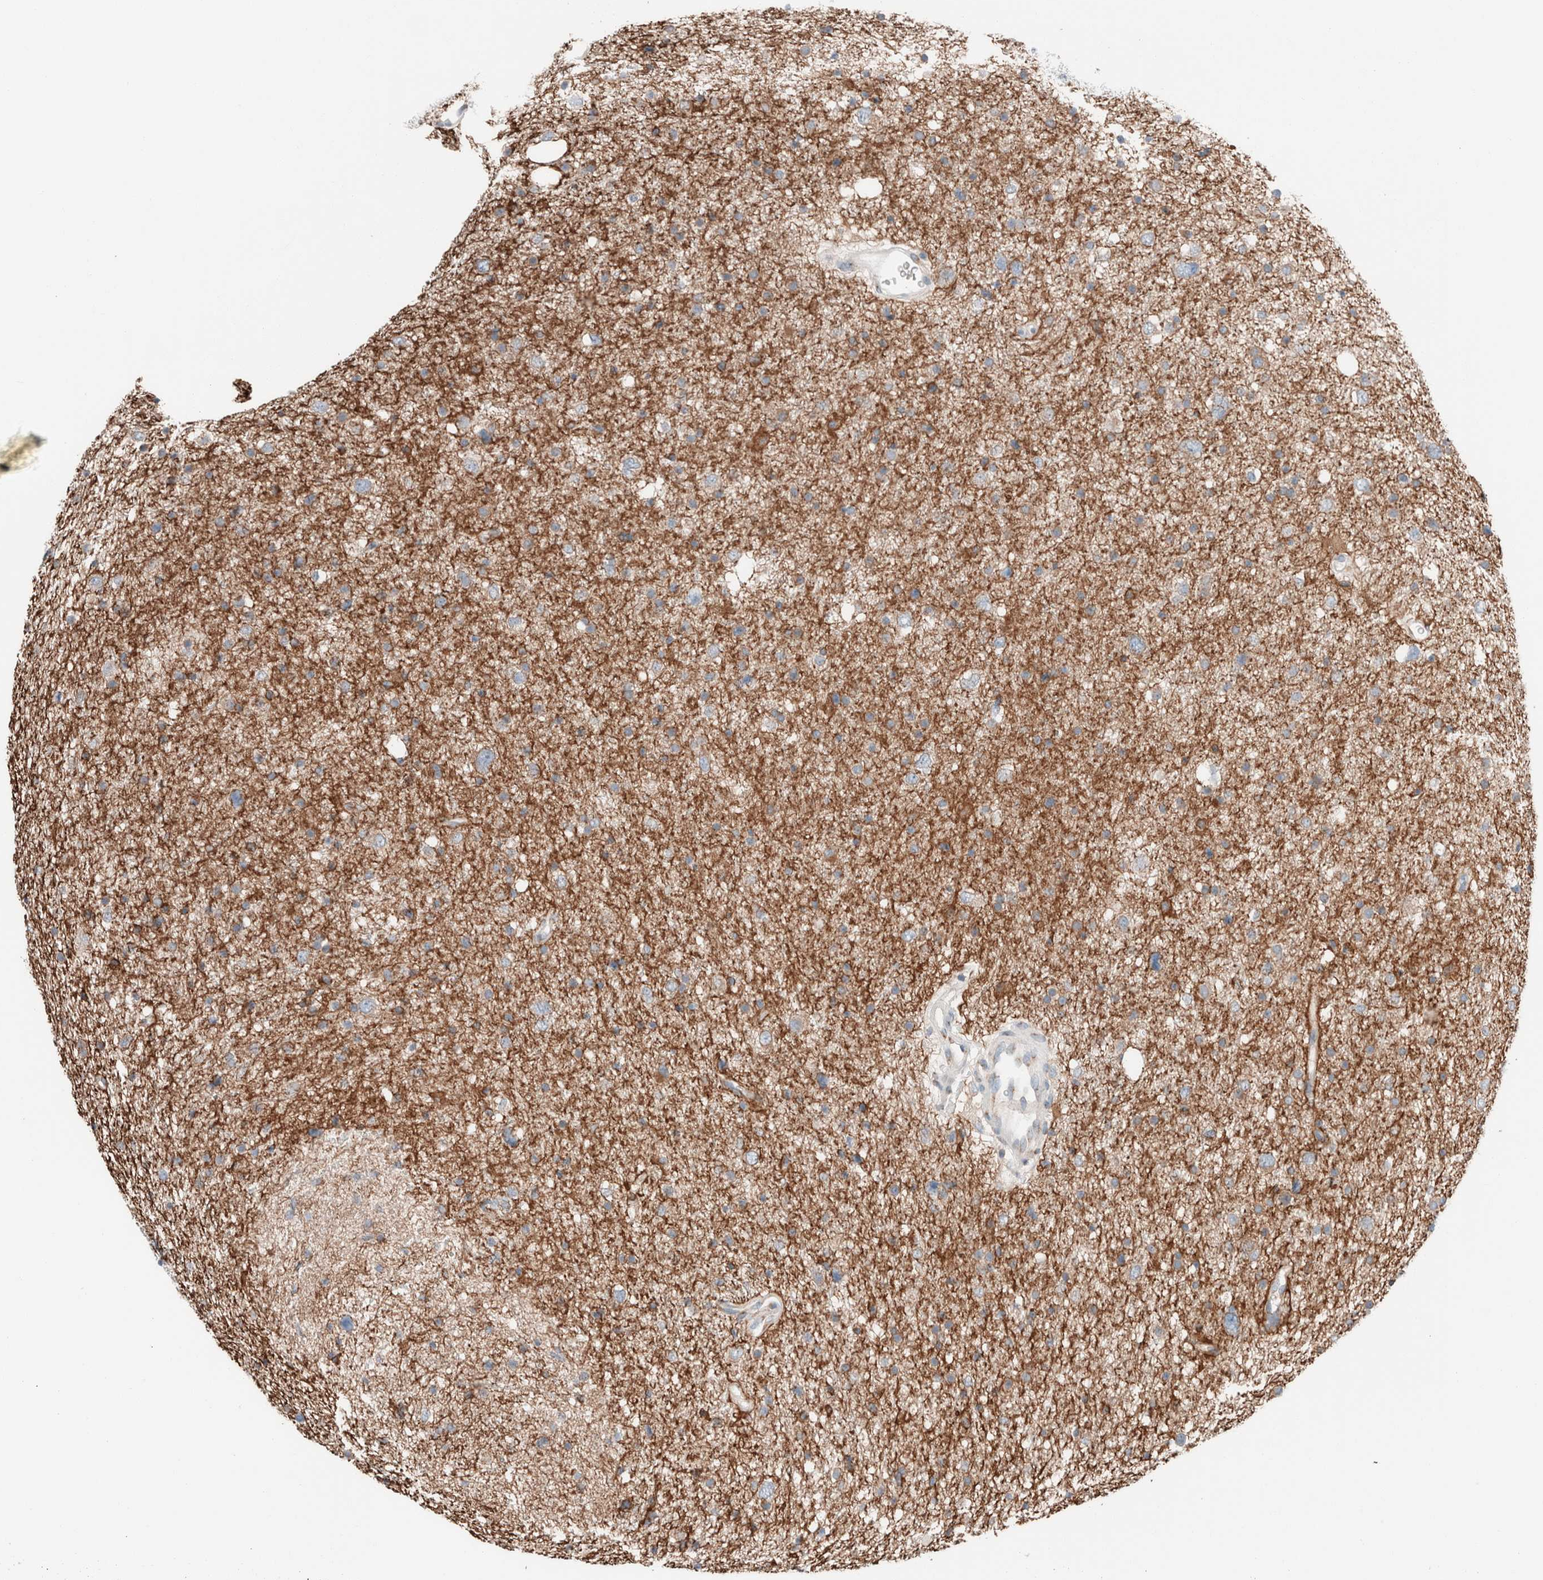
{"staining": {"intensity": "moderate", "quantity": "25%-75%", "location": "cytoplasmic/membranous"}, "tissue": "glioma", "cell_type": "Tumor cells", "image_type": "cancer", "snomed": [{"axis": "morphology", "description": "Glioma, malignant, Low grade"}, {"axis": "topography", "description": "Brain"}], "caption": "Immunohistochemical staining of human malignant low-grade glioma displays medium levels of moderate cytoplasmic/membranous expression in about 25%-75% of tumor cells.", "gene": "CASC3", "patient": {"sex": "female", "age": 37}}